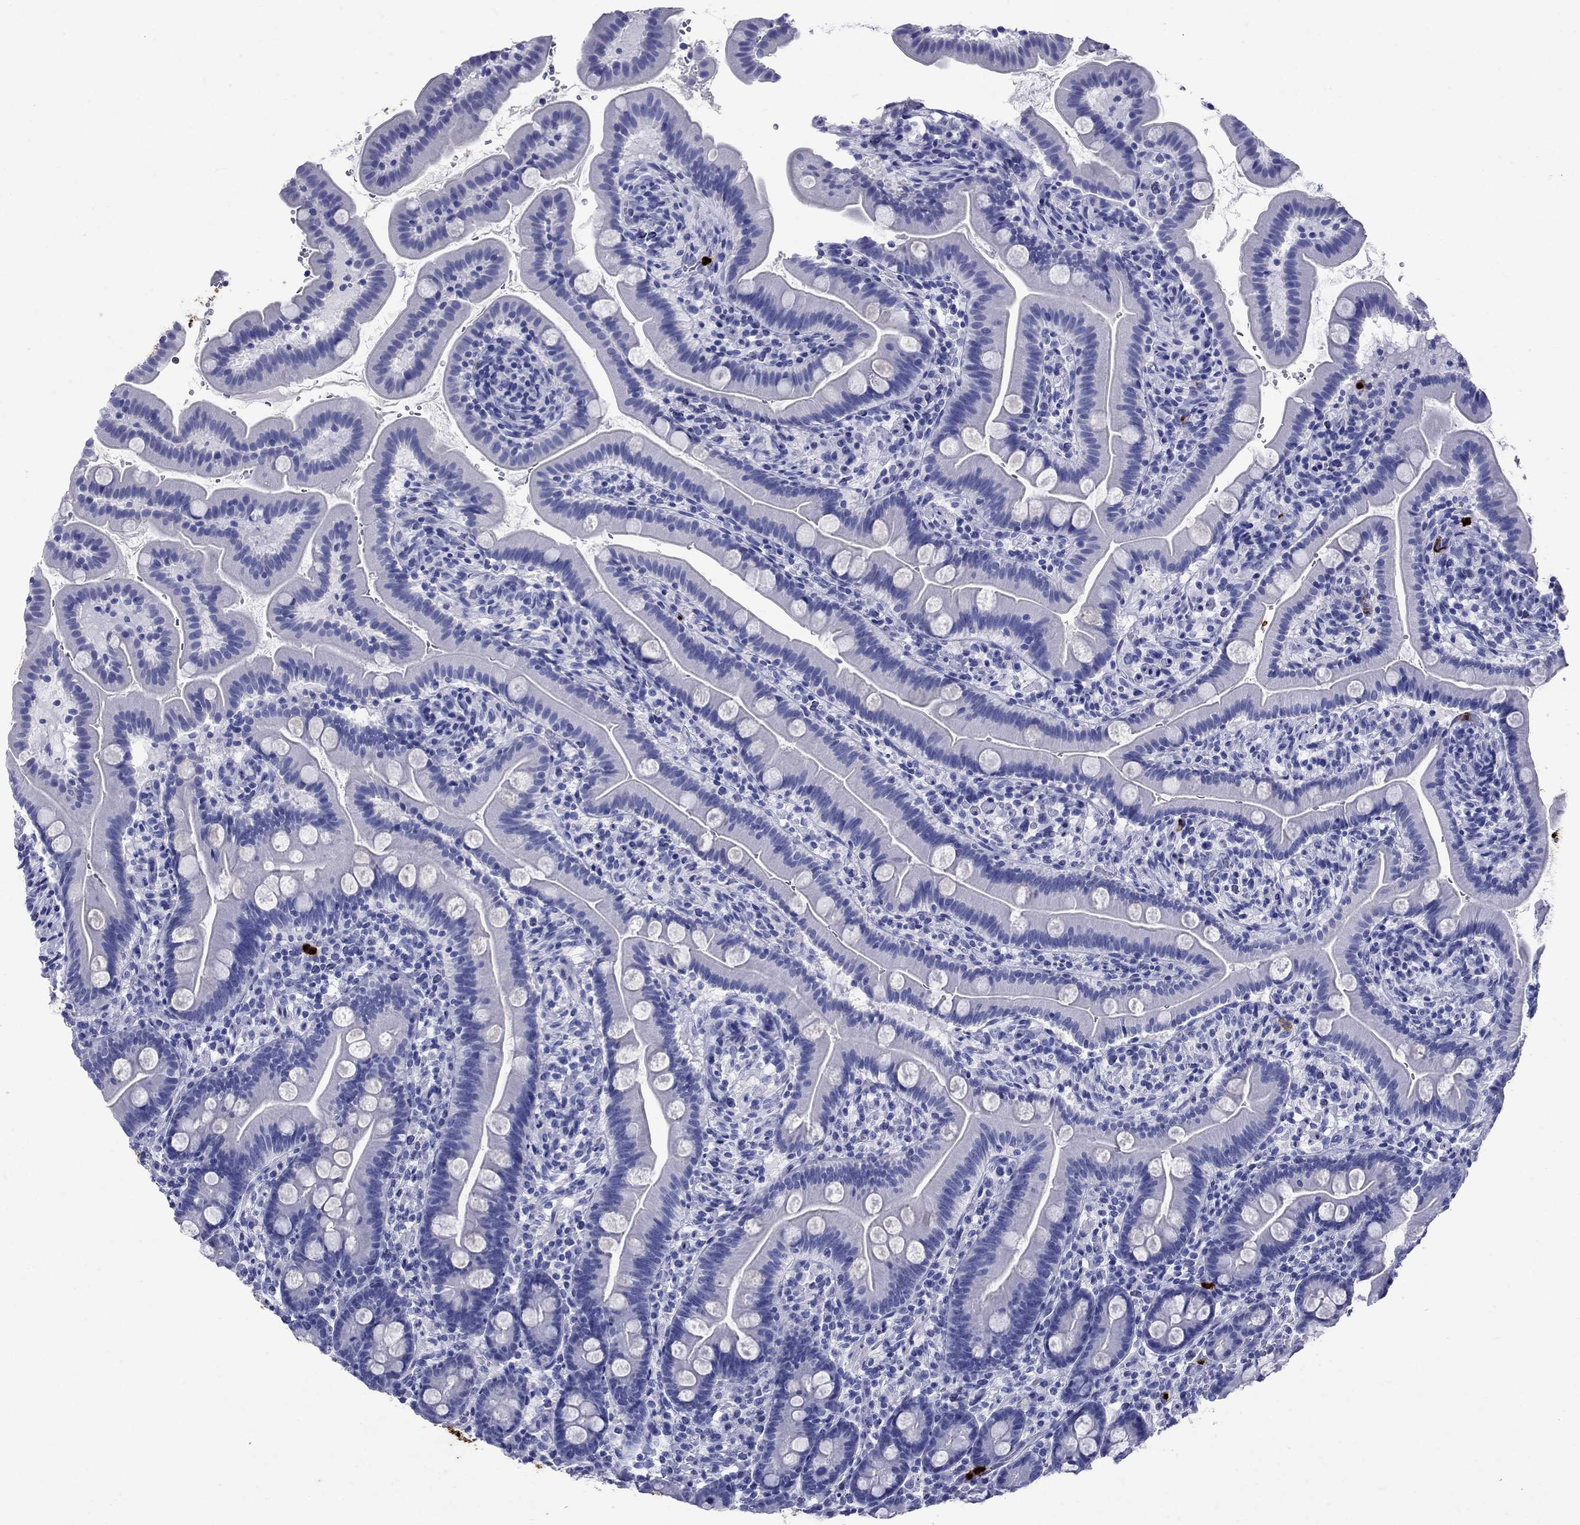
{"staining": {"intensity": "negative", "quantity": "none", "location": "none"}, "tissue": "small intestine", "cell_type": "Glandular cells", "image_type": "normal", "snomed": [{"axis": "morphology", "description": "Normal tissue, NOS"}, {"axis": "topography", "description": "Small intestine"}], "caption": "An IHC photomicrograph of normal small intestine is shown. There is no staining in glandular cells of small intestine.", "gene": "AZU1", "patient": {"sex": "female", "age": 44}}